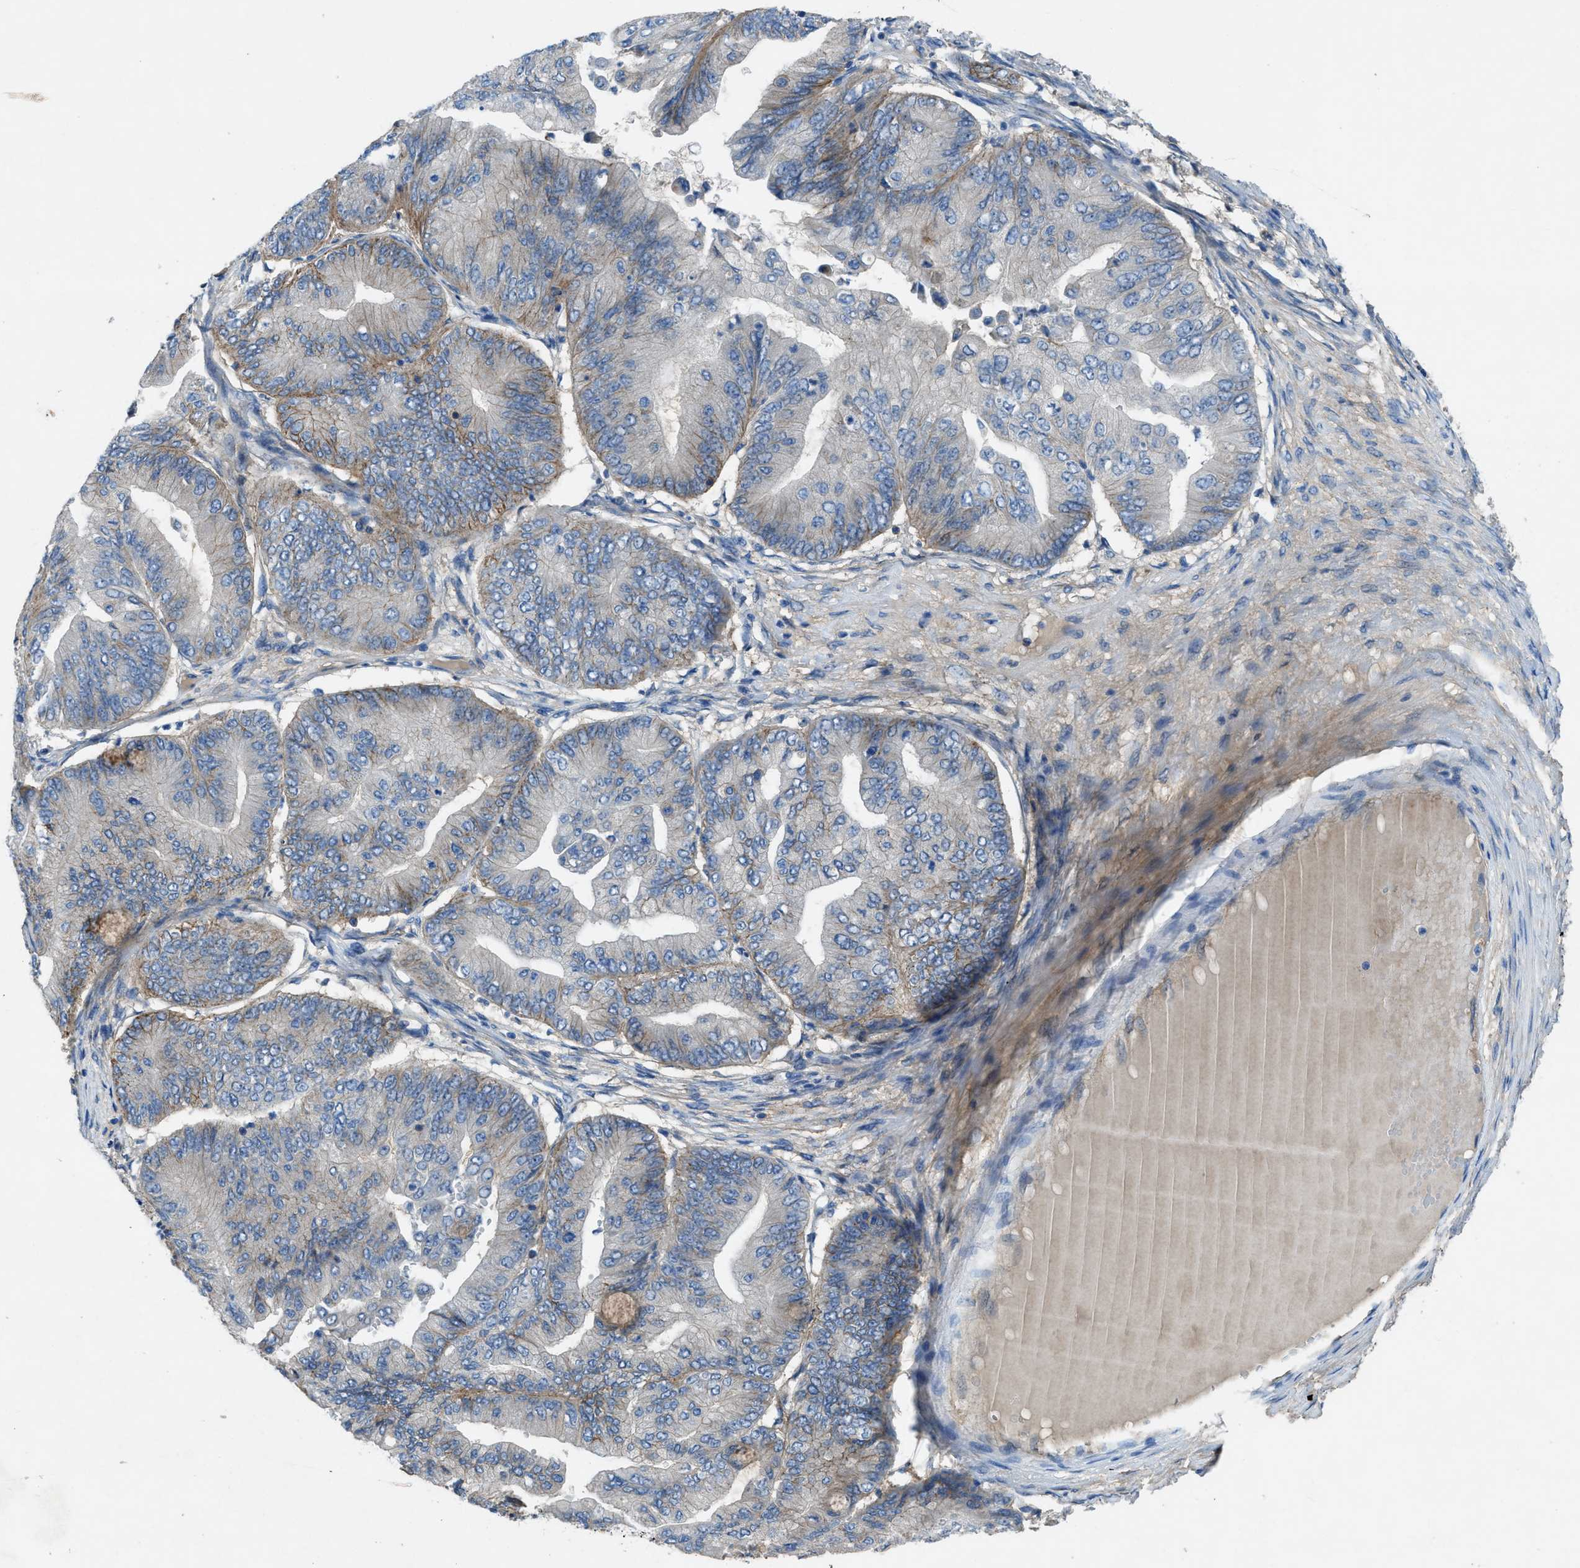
{"staining": {"intensity": "moderate", "quantity": "25%-75%", "location": "cytoplasmic/membranous"}, "tissue": "ovarian cancer", "cell_type": "Tumor cells", "image_type": "cancer", "snomed": [{"axis": "morphology", "description": "Cystadenocarcinoma, mucinous, NOS"}, {"axis": "topography", "description": "Ovary"}], "caption": "A photomicrograph of human ovarian cancer stained for a protein demonstrates moderate cytoplasmic/membranous brown staining in tumor cells.", "gene": "PTGFRN", "patient": {"sex": "female", "age": 61}}